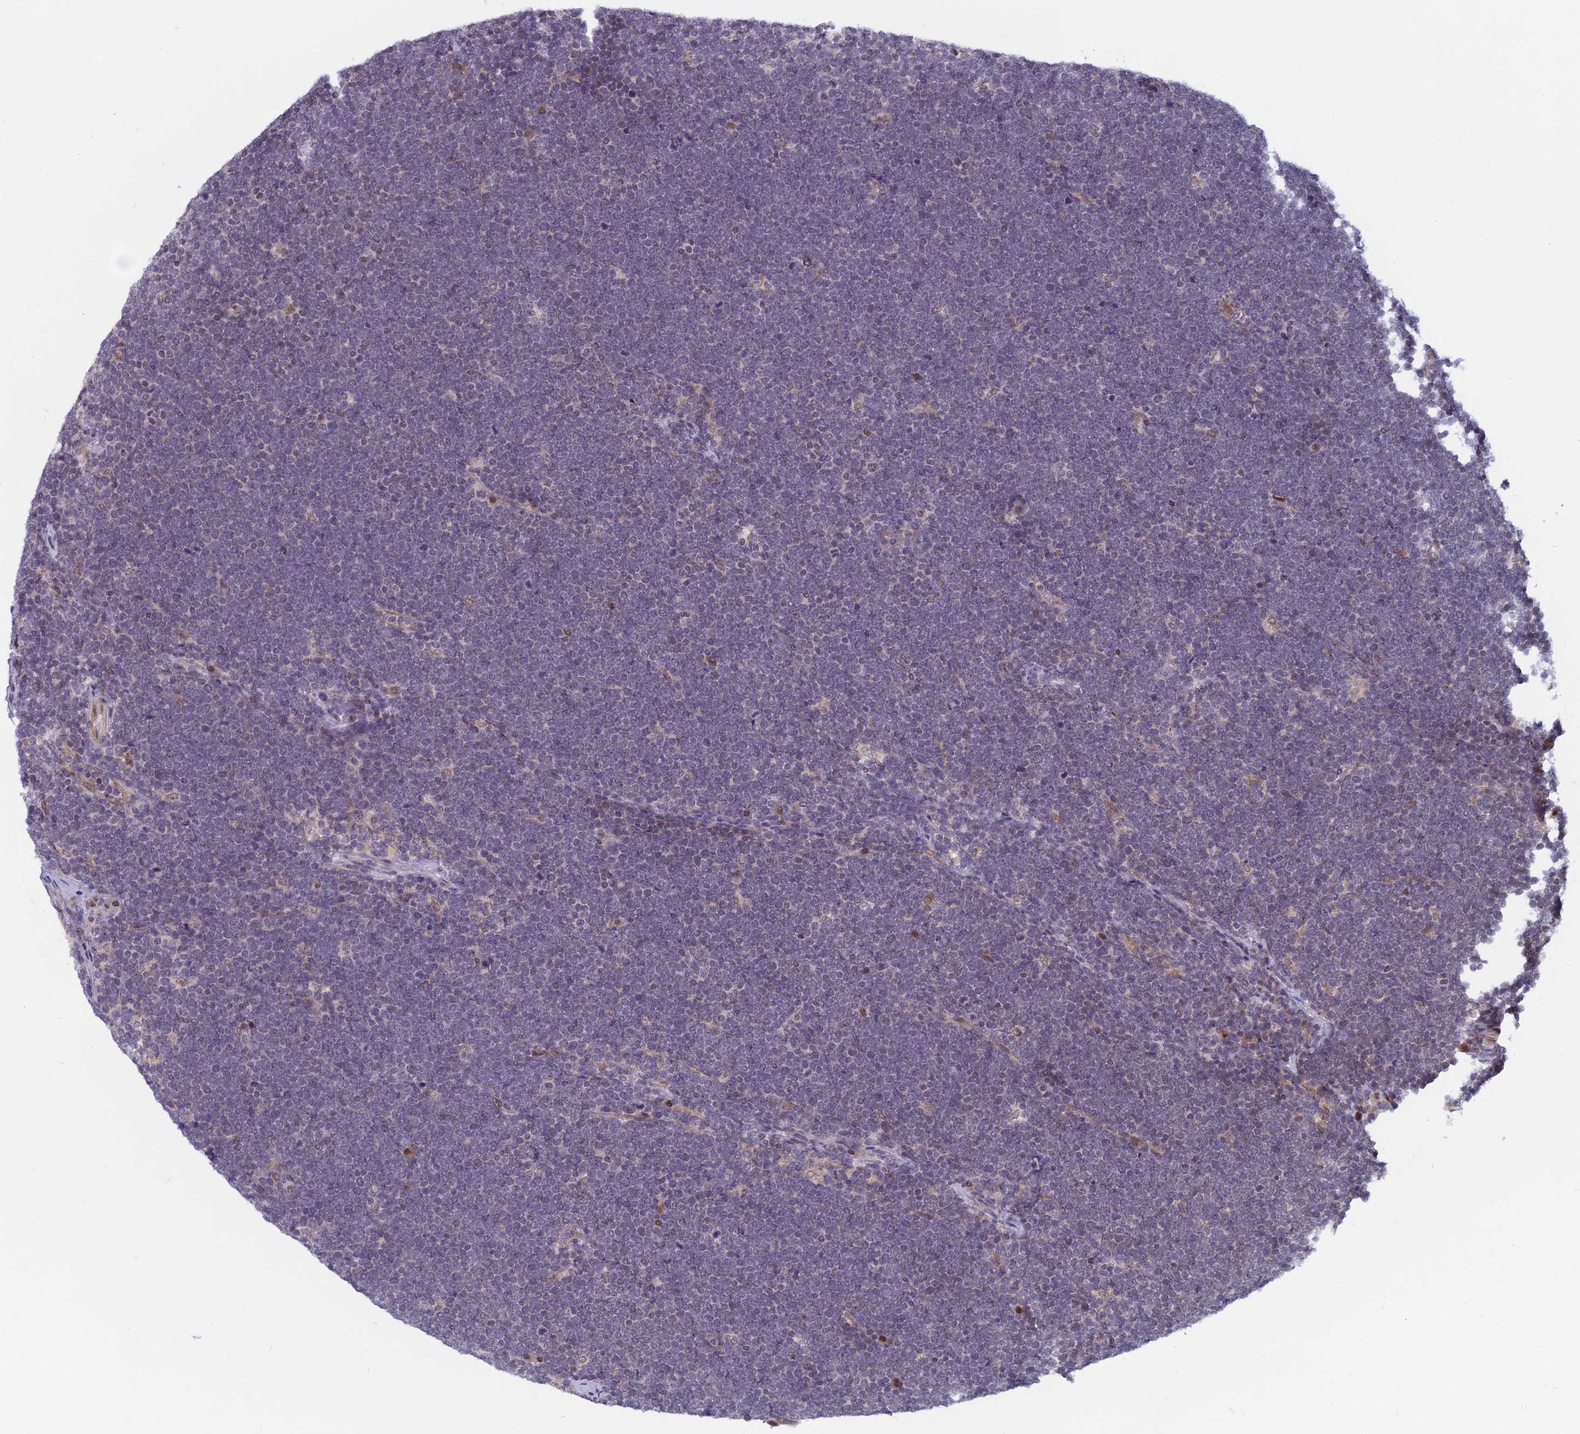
{"staining": {"intensity": "negative", "quantity": "none", "location": "none"}, "tissue": "lymphoma", "cell_type": "Tumor cells", "image_type": "cancer", "snomed": [{"axis": "morphology", "description": "Malignant lymphoma, non-Hodgkin's type, High grade"}, {"axis": "topography", "description": "Lymph node"}], "caption": "DAB immunohistochemical staining of human lymphoma demonstrates no significant expression in tumor cells.", "gene": "CCDC113", "patient": {"sex": "male", "age": 13}}